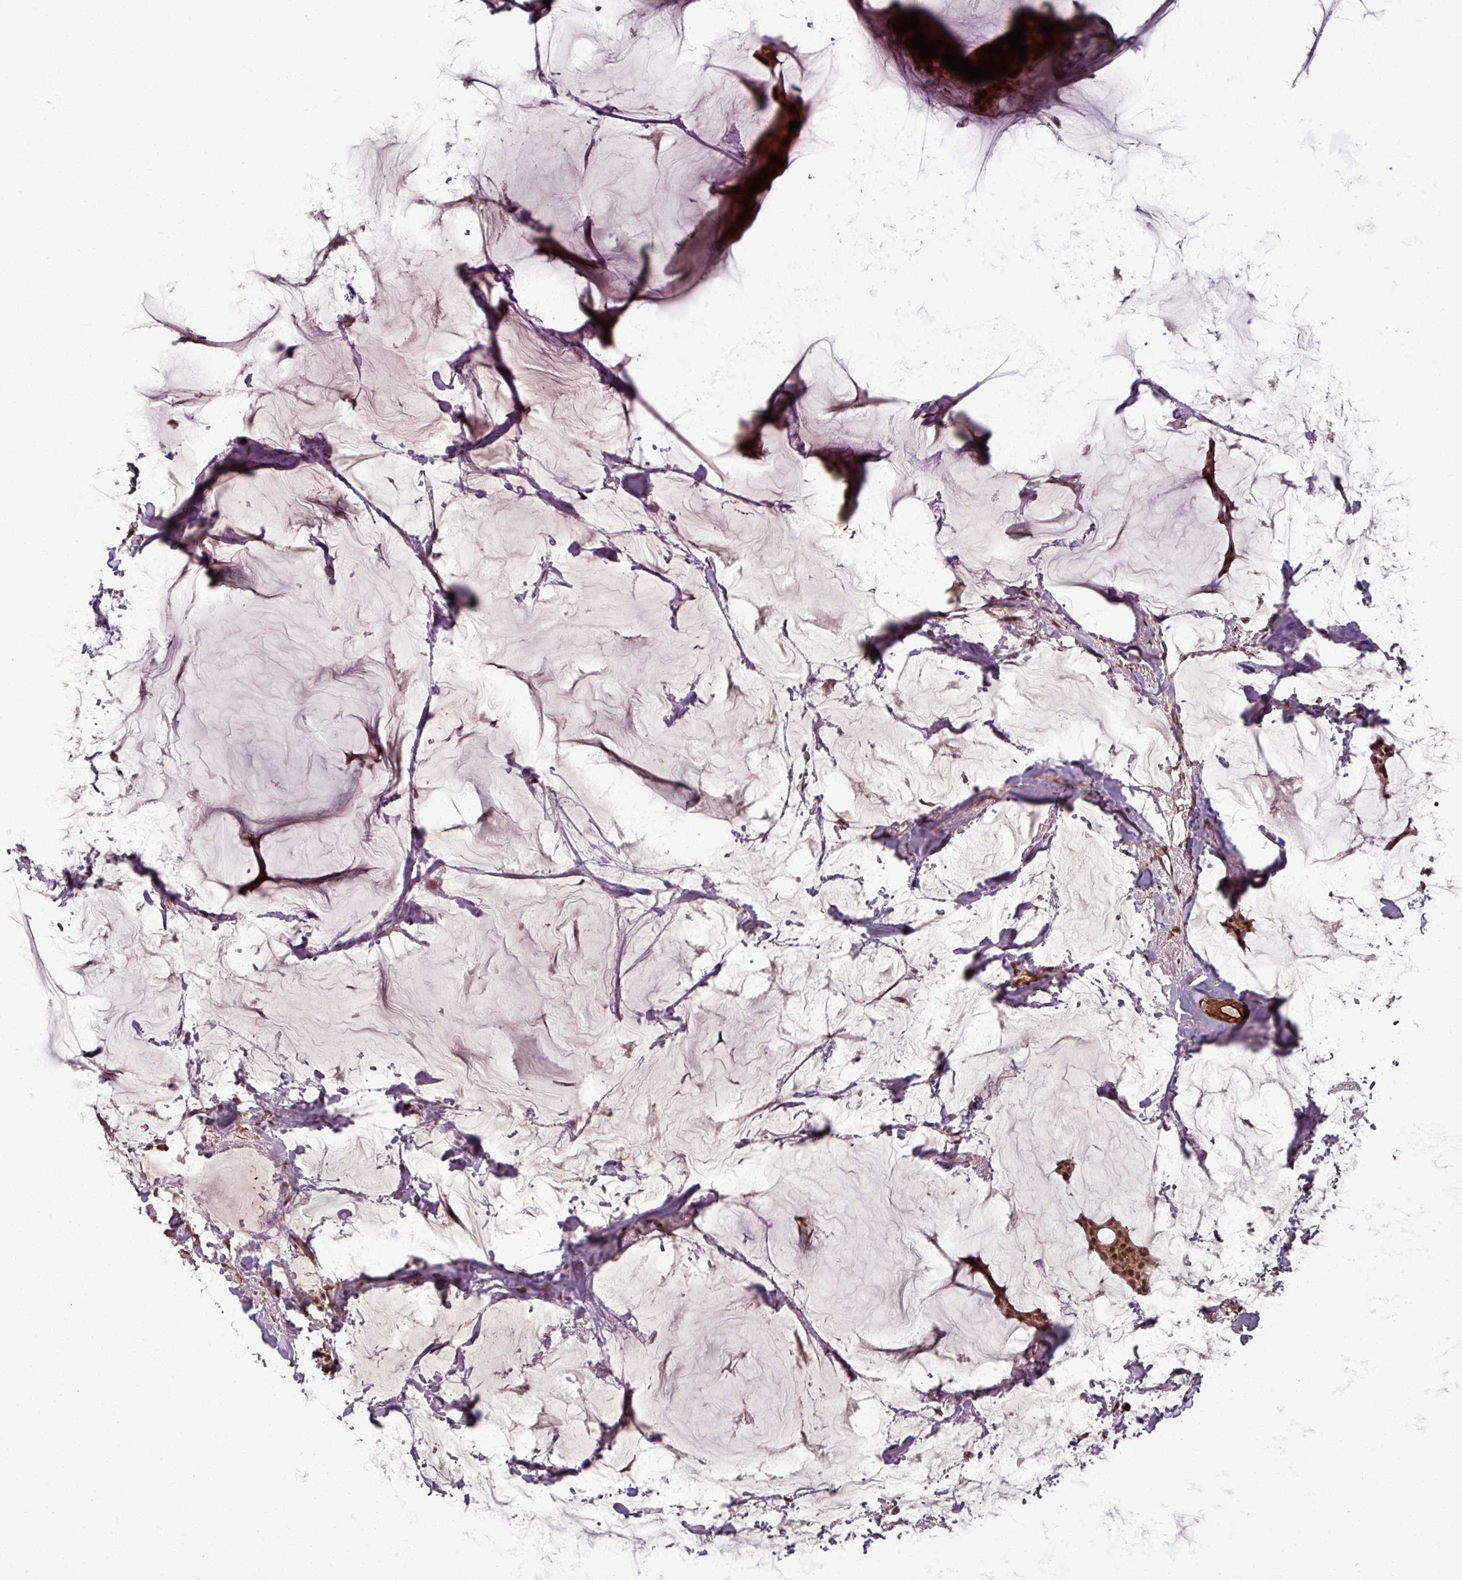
{"staining": {"intensity": "moderate", "quantity": ">75%", "location": "cytoplasmic/membranous,nuclear"}, "tissue": "breast cancer", "cell_type": "Tumor cells", "image_type": "cancer", "snomed": [{"axis": "morphology", "description": "Duct carcinoma"}, {"axis": "topography", "description": "Breast"}], "caption": "Protein staining exhibits moderate cytoplasmic/membranous and nuclear positivity in approximately >75% of tumor cells in breast cancer.", "gene": "SWI5", "patient": {"sex": "female", "age": 93}}